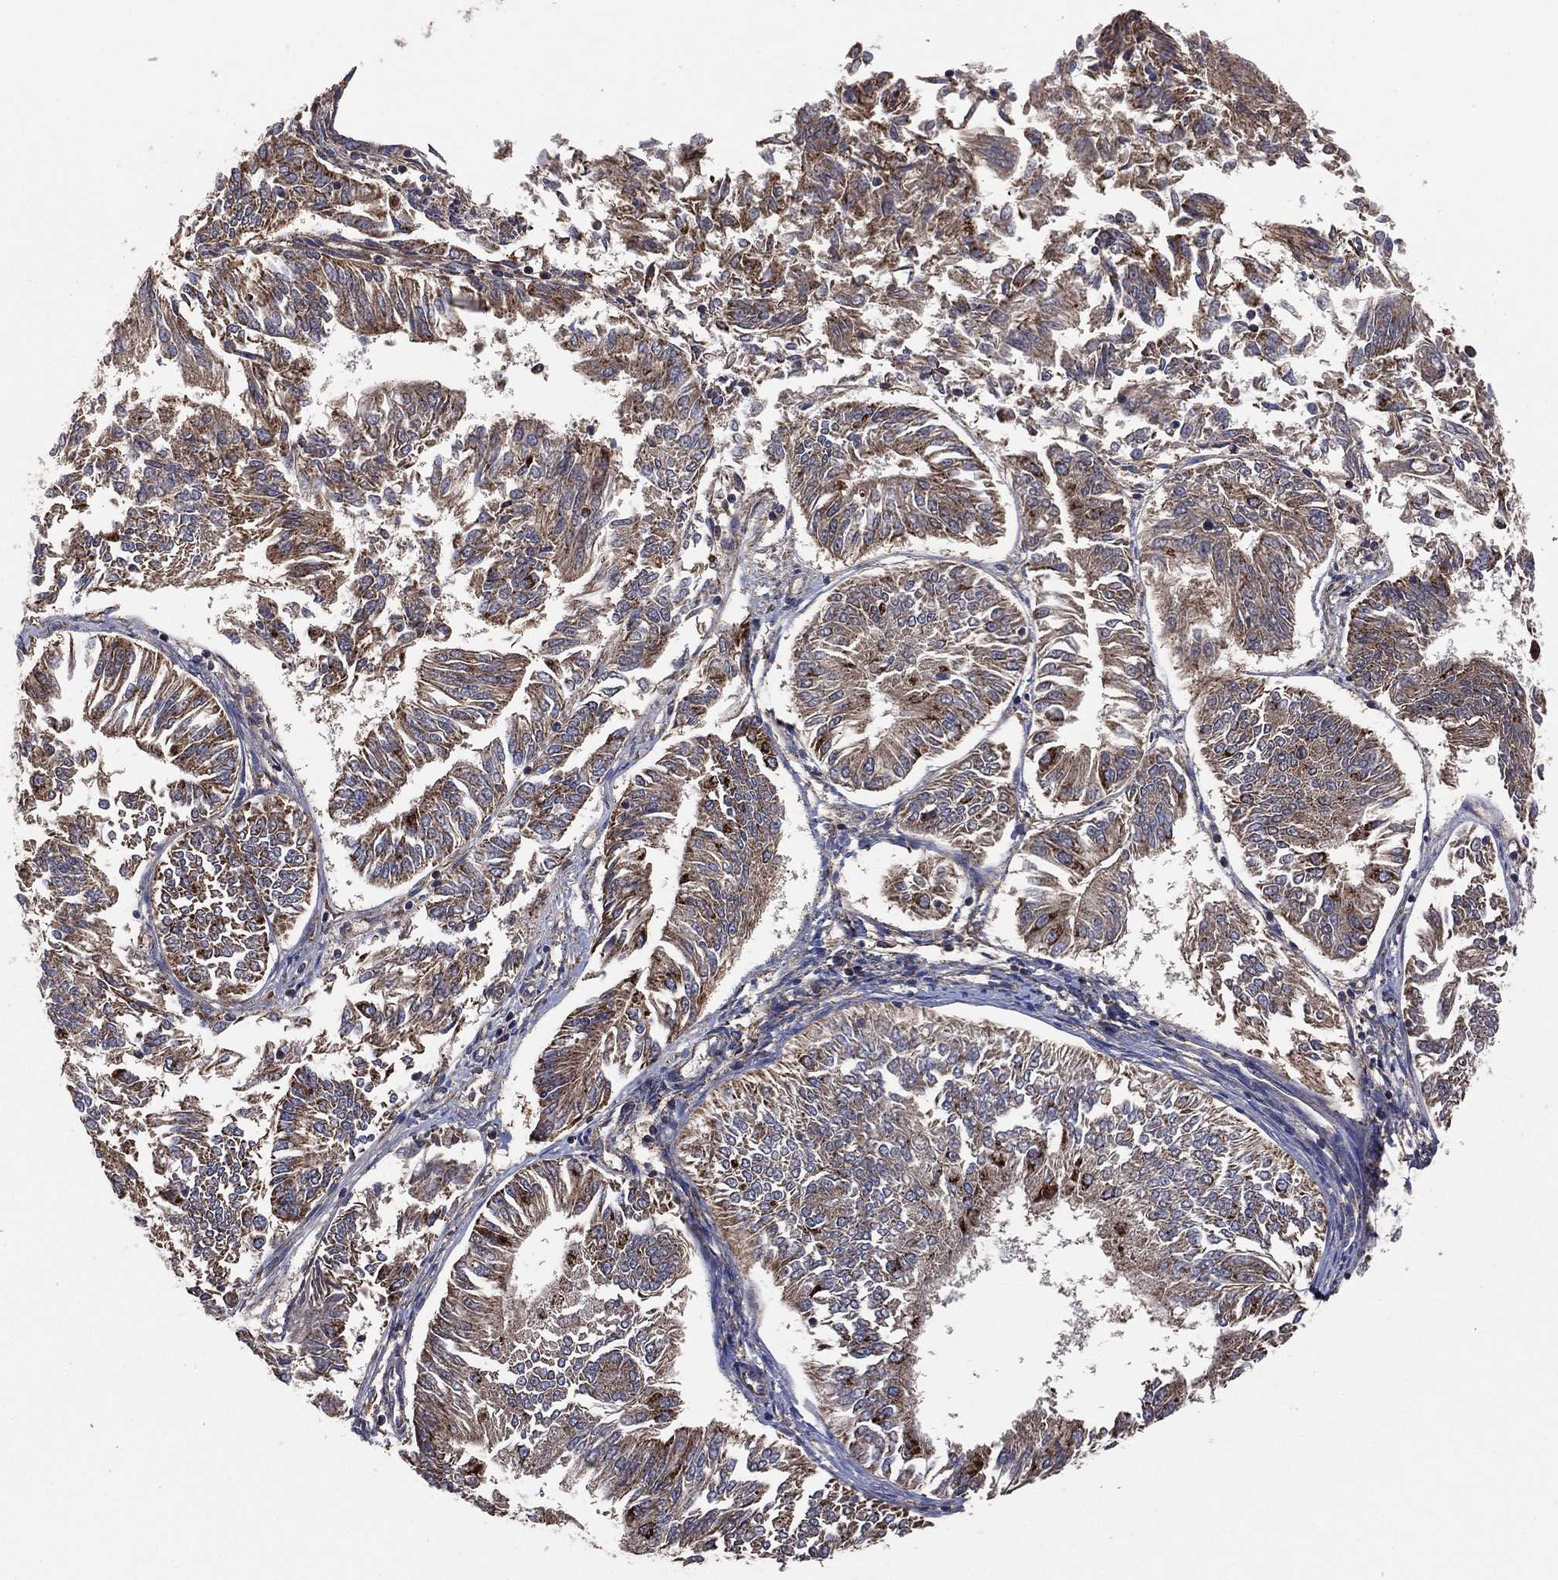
{"staining": {"intensity": "moderate", "quantity": "25%-75%", "location": "cytoplasmic/membranous"}, "tissue": "endometrial cancer", "cell_type": "Tumor cells", "image_type": "cancer", "snomed": [{"axis": "morphology", "description": "Adenocarcinoma, NOS"}, {"axis": "topography", "description": "Endometrium"}], "caption": "Immunohistochemistry (DAB) staining of human endometrial cancer (adenocarcinoma) exhibits moderate cytoplasmic/membranous protein staining in about 25%-75% of tumor cells.", "gene": "LIMD1", "patient": {"sex": "female", "age": 58}}